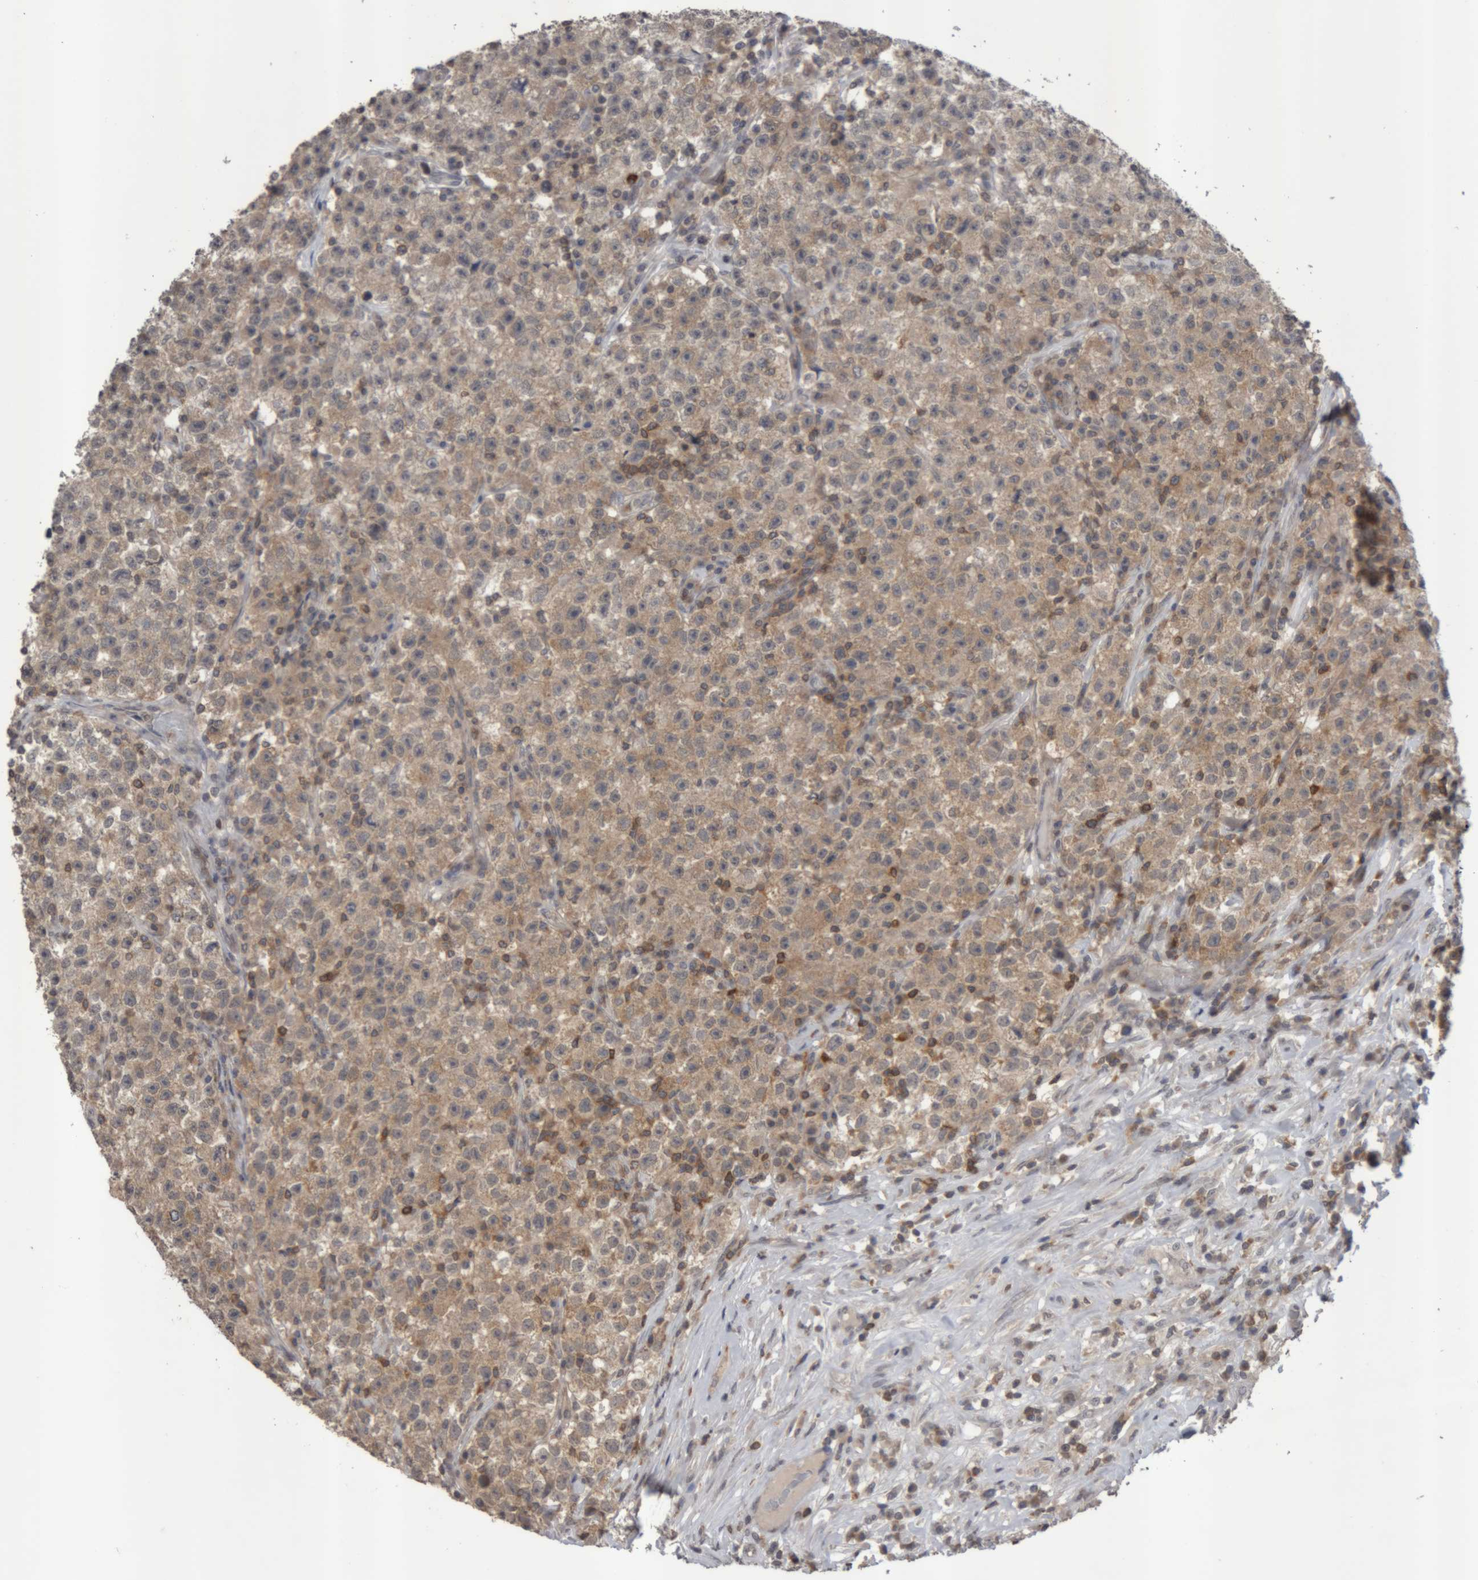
{"staining": {"intensity": "weak", "quantity": ">75%", "location": "cytoplasmic/membranous"}, "tissue": "testis cancer", "cell_type": "Tumor cells", "image_type": "cancer", "snomed": [{"axis": "morphology", "description": "Seminoma, NOS"}, {"axis": "topography", "description": "Testis"}], "caption": "IHC photomicrograph of seminoma (testis) stained for a protein (brown), which demonstrates low levels of weak cytoplasmic/membranous positivity in about >75% of tumor cells.", "gene": "NFATC2", "patient": {"sex": "male", "age": 22}}